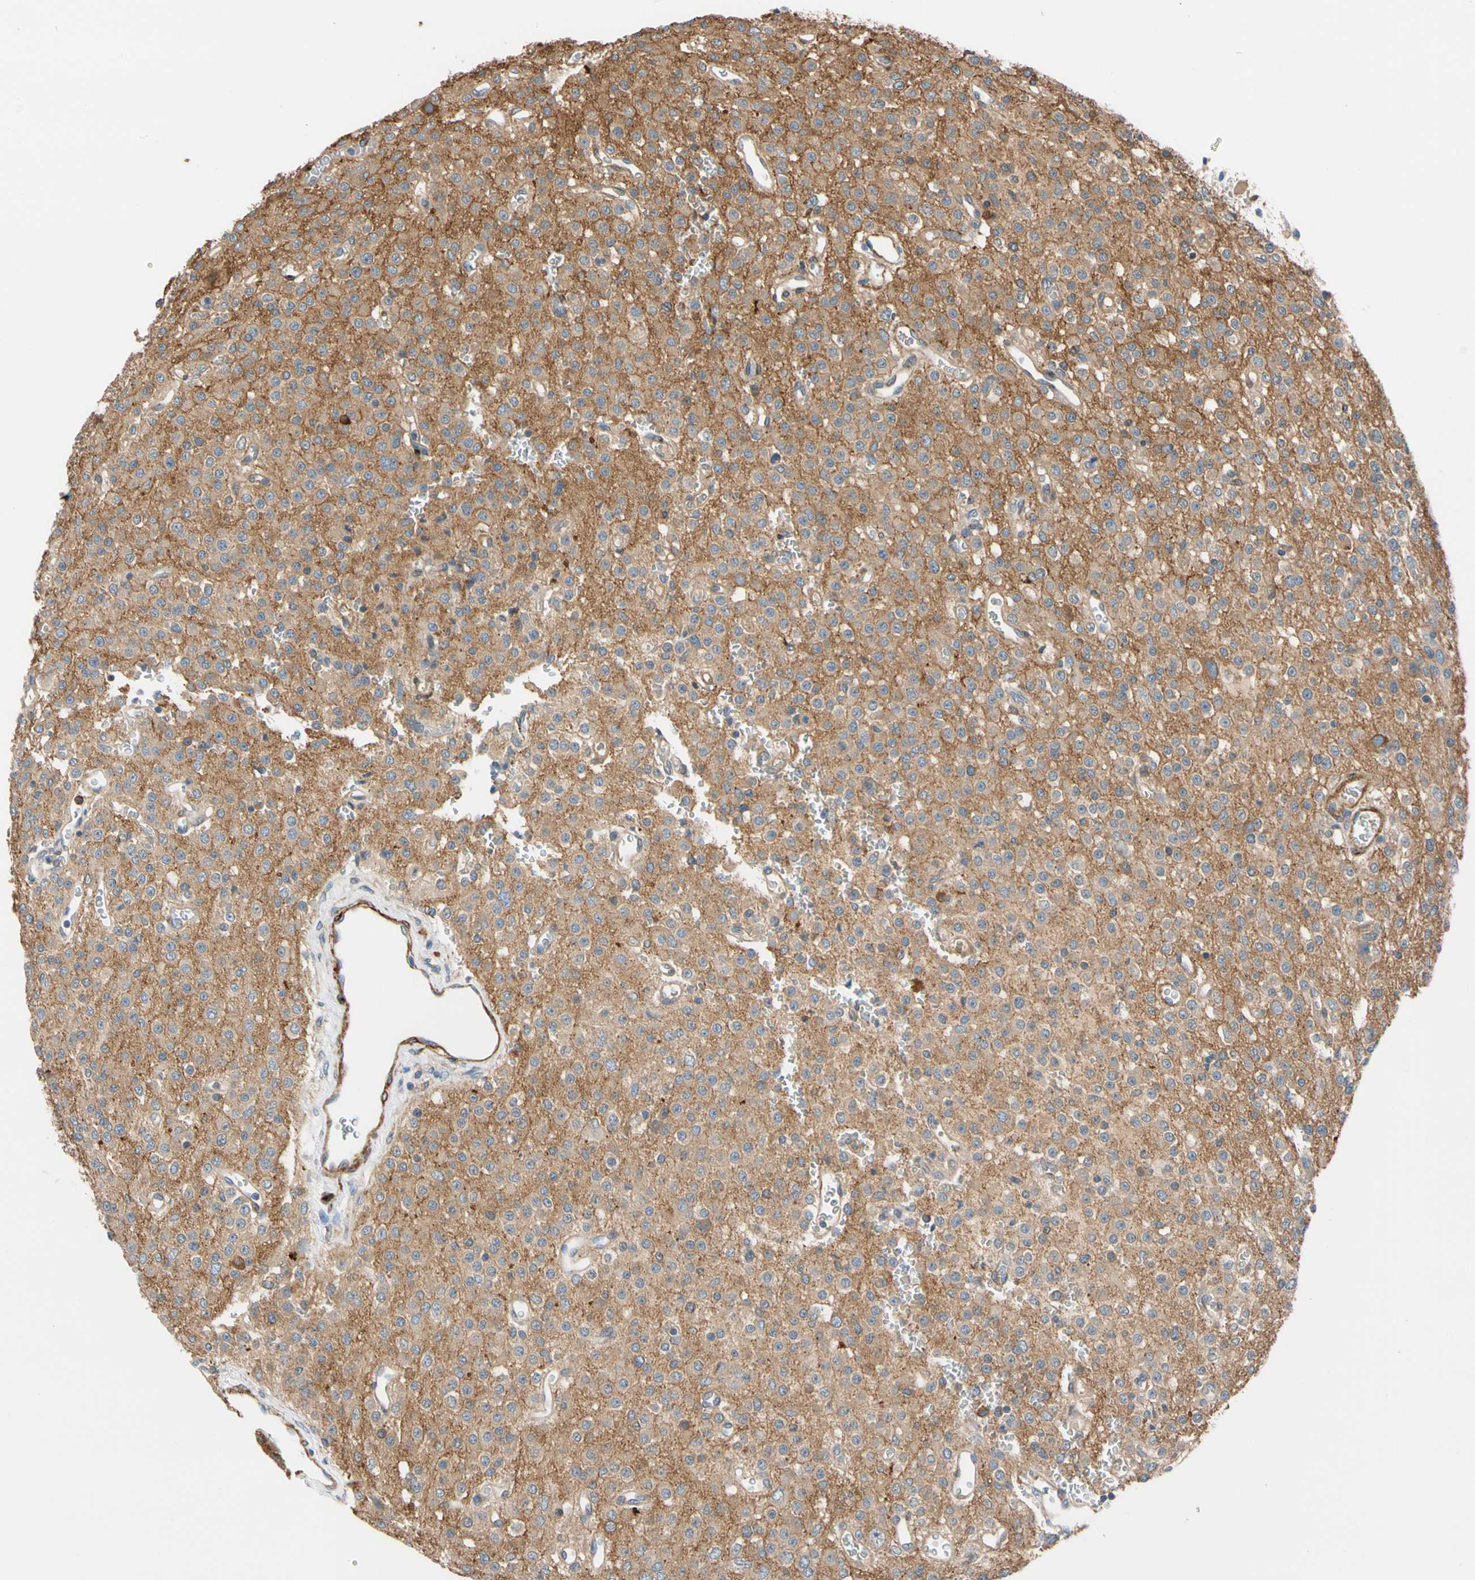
{"staining": {"intensity": "moderate", "quantity": "25%-75%", "location": "cytoplasmic/membranous"}, "tissue": "glioma", "cell_type": "Tumor cells", "image_type": "cancer", "snomed": [{"axis": "morphology", "description": "Glioma, malignant, Low grade"}, {"axis": "topography", "description": "Brain"}], "caption": "High-magnification brightfield microscopy of glioma stained with DAB (3,3'-diaminobenzidine) (brown) and counterstained with hematoxylin (blue). tumor cells exhibit moderate cytoplasmic/membranous positivity is present in approximately25%-75% of cells.", "gene": "ENTREP3", "patient": {"sex": "male", "age": 38}}